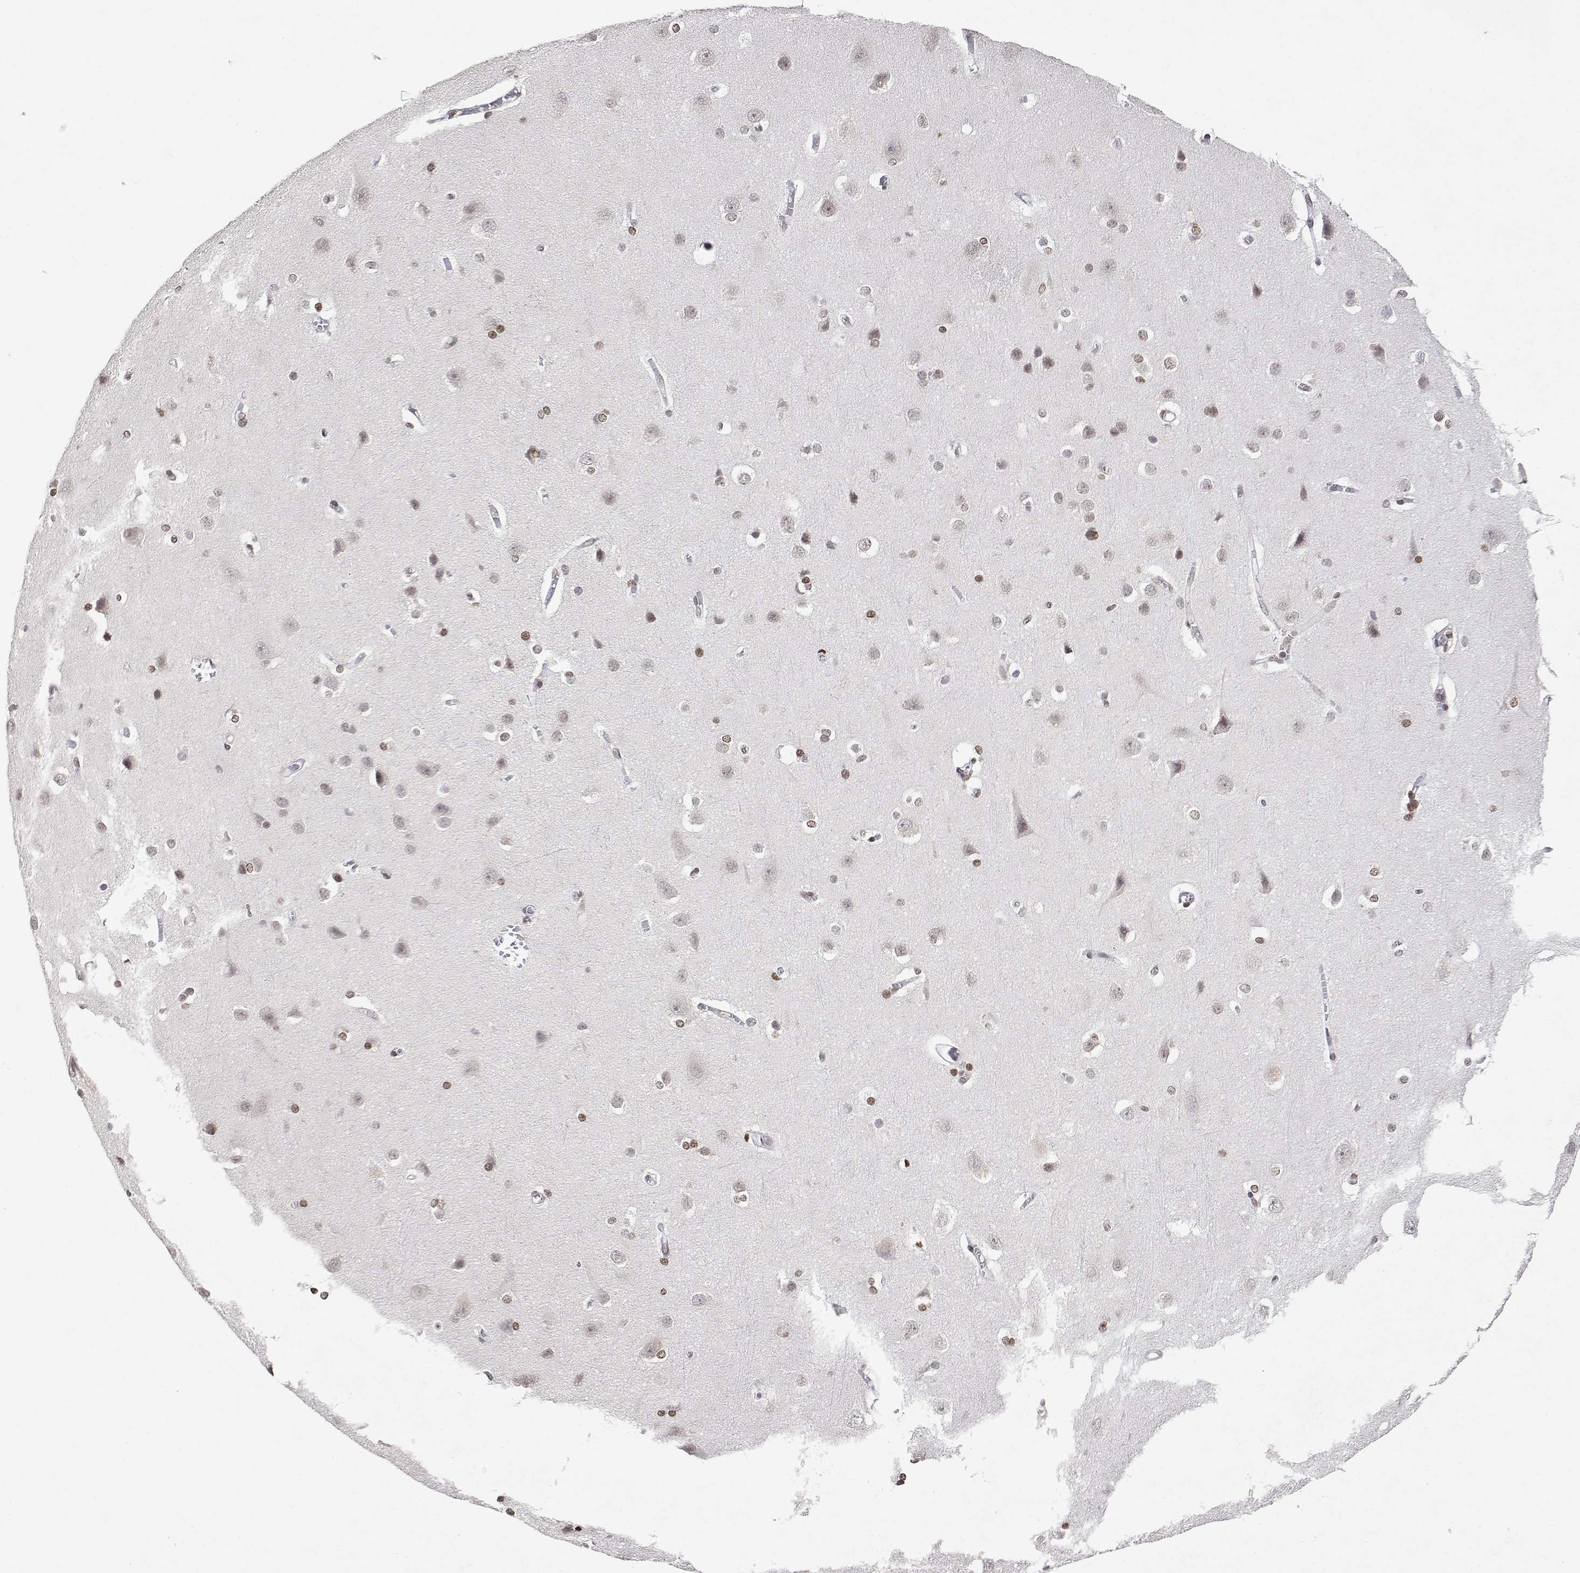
{"staining": {"intensity": "negative", "quantity": "none", "location": "none"}, "tissue": "cerebral cortex", "cell_type": "Endothelial cells", "image_type": "normal", "snomed": [{"axis": "morphology", "description": "Normal tissue, NOS"}, {"axis": "topography", "description": "Cerebral cortex"}], "caption": "Protein analysis of normal cerebral cortex demonstrates no significant staining in endothelial cells.", "gene": "XPC", "patient": {"sex": "male", "age": 37}}